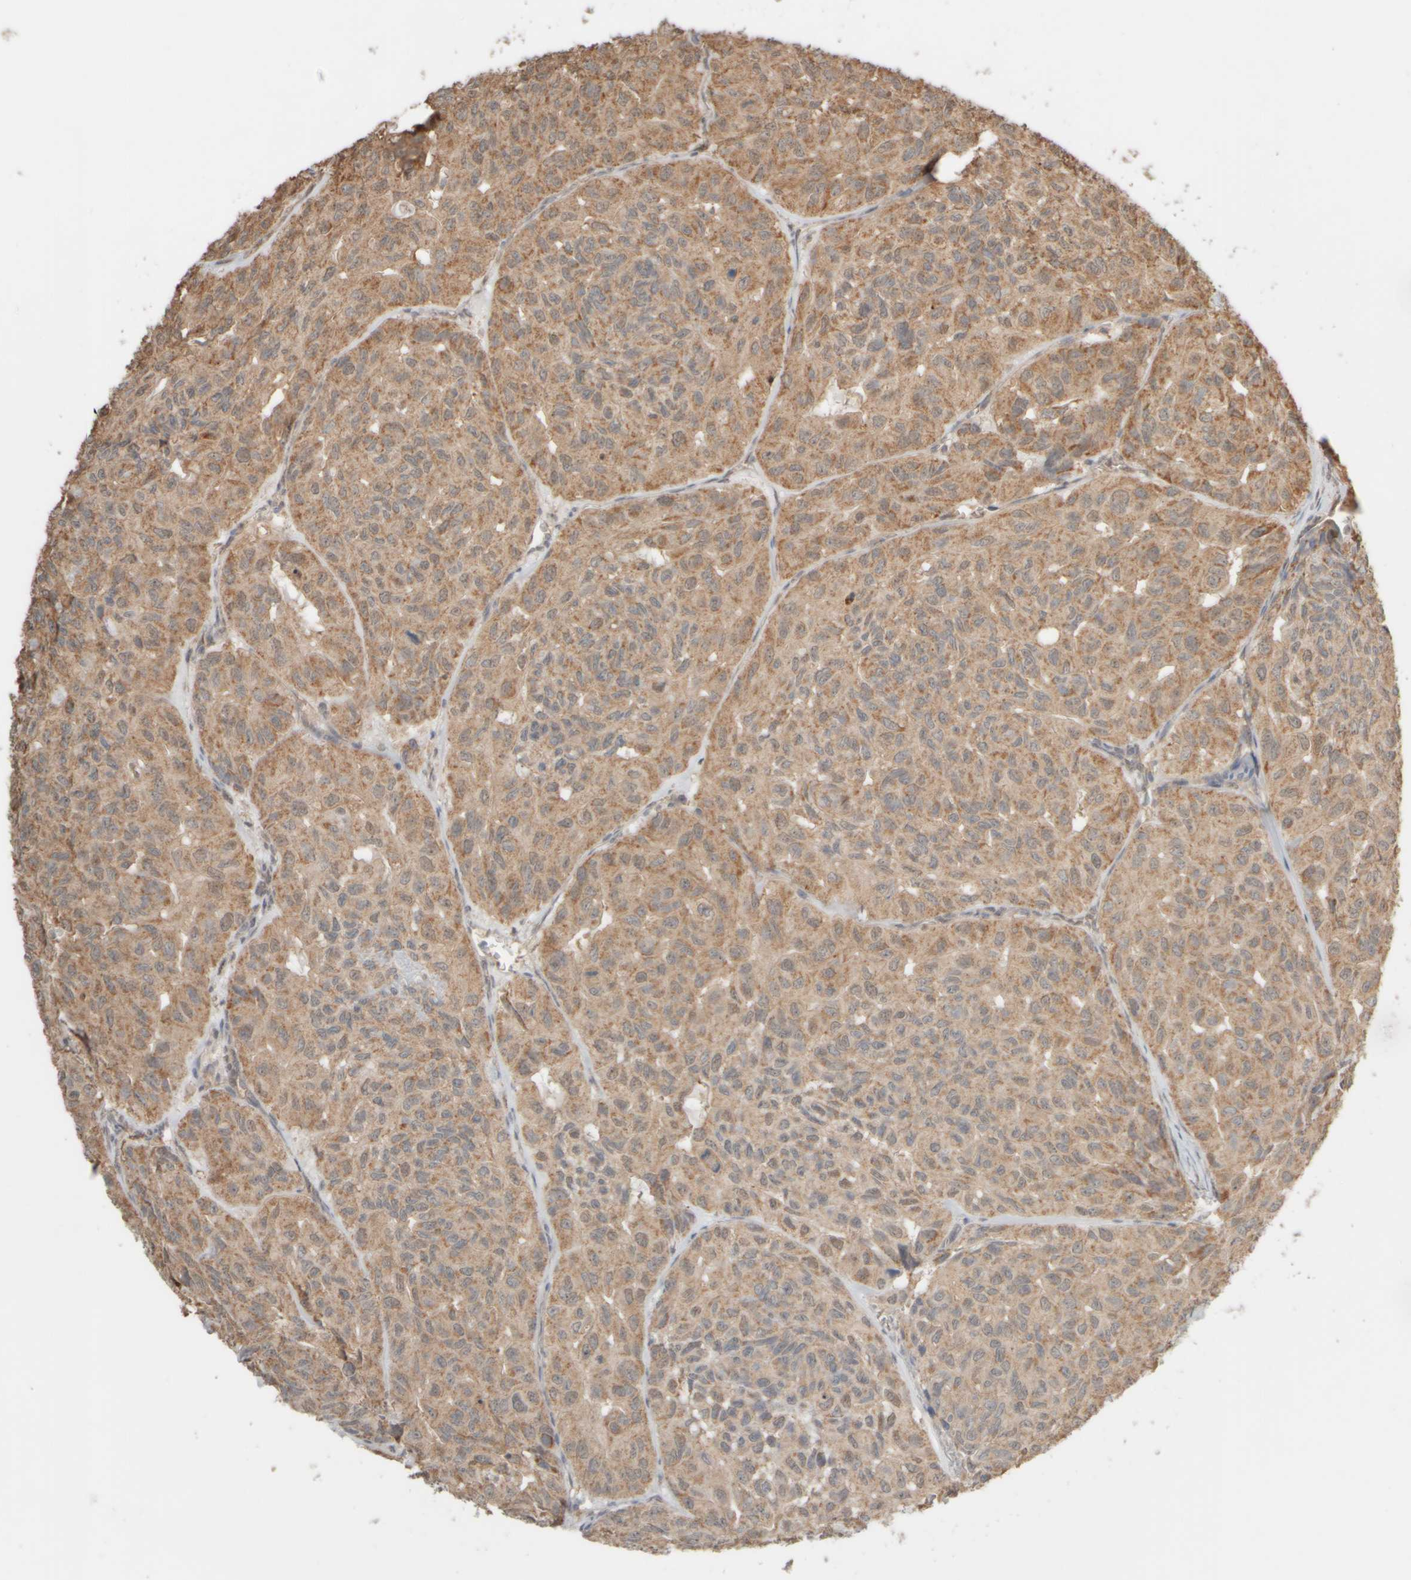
{"staining": {"intensity": "moderate", "quantity": ">75%", "location": "cytoplasmic/membranous"}, "tissue": "head and neck cancer", "cell_type": "Tumor cells", "image_type": "cancer", "snomed": [{"axis": "morphology", "description": "Adenocarcinoma, NOS"}, {"axis": "topography", "description": "Salivary gland, NOS"}, {"axis": "topography", "description": "Head-Neck"}], "caption": "Moderate cytoplasmic/membranous positivity is seen in approximately >75% of tumor cells in head and neck cancer (adenocarcinoma).", "gene": "EIF2B3", "patient": {"sex": "female", "age": 76}}